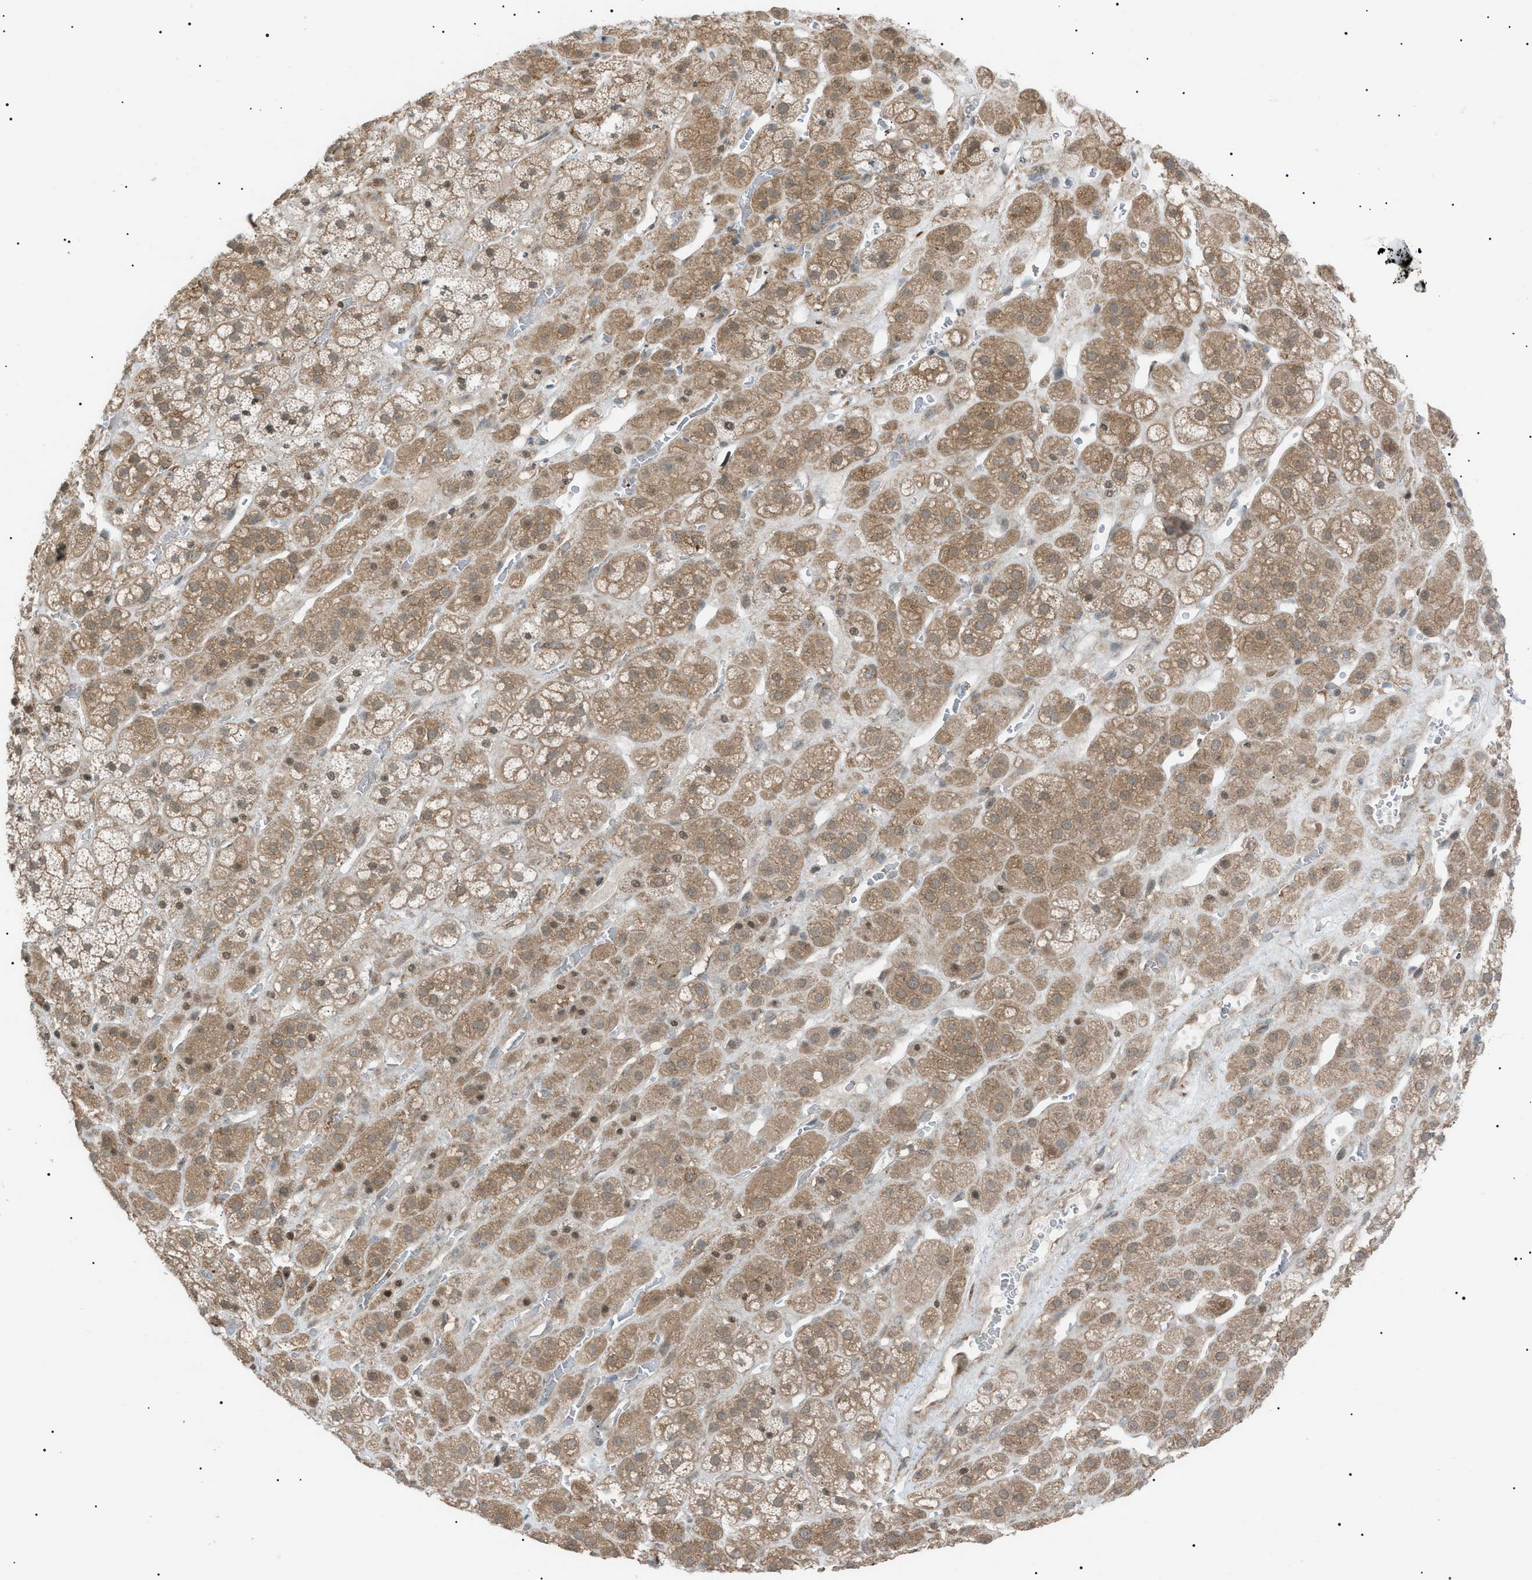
{"staining": {"intensity": "moderate", "quantity": ">75%", "location": "cytoplasmic/membranous"}, "tissue": "adrenal gland", "cell_type": "Glandular cells", "image_type": "normal", "snomed": [{"axis": "morphology", "description": "Normal tissue, NOS"}, {"axis": "topography", "description": "Adrenal gland"}], "caption": "This histopathology image reveals benign adrenal gland stained with immunohistochemistry to label a protein in brown. The cytoplasmic/membranous of glandular cells show moderate positivity for the protein. Nuclei are counter-stained blue.", "gene": "LPIN2", "patient": {"sex": "male", "age": 56}}